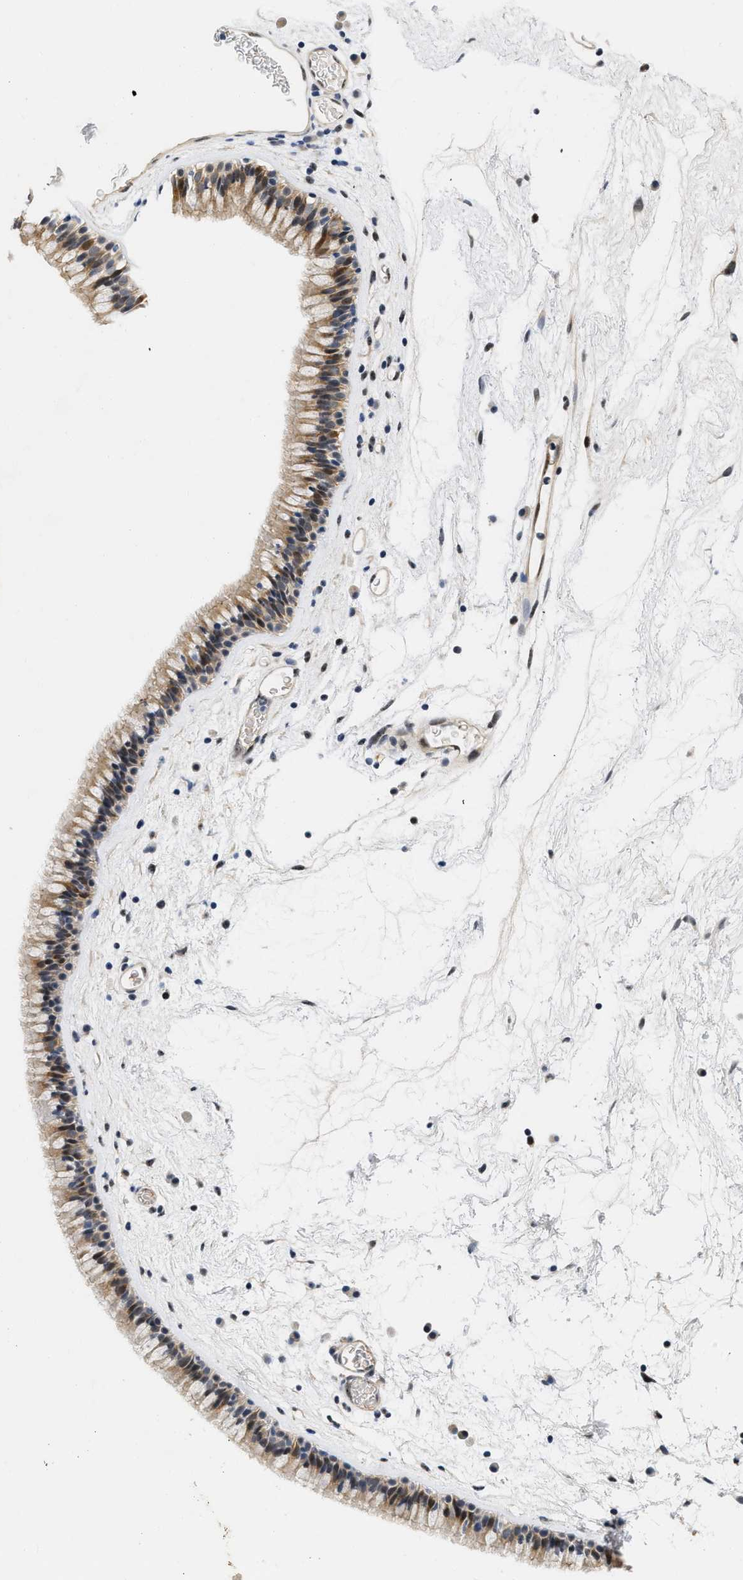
{"staining": {"intensity": "moderate", "quantity": ">75%", "location": "cytoplasmic/membranous,nuclear"}, "tissue": "nasopharynx", "cell_type": "Respiratory epithelial cells", "image_type": "normal", "snomed": [{"axis": "morphology", "description": "Normal tissue, NOS"}, {"axis": "morphology", "description": "Inflammation, NOS"}, {"axis": "topography", "description": "Nasopharynx"}], "caption": "High-power microscopy captured an immunohistochemistry histopathology image of benign nasopharynx, revealing moderate cytoplasmic/membranous,nuclear expression in about >75% of respiratory epithelial cells.", "gene": "VIP", "patient": {"sex": "male", "age": 48}}